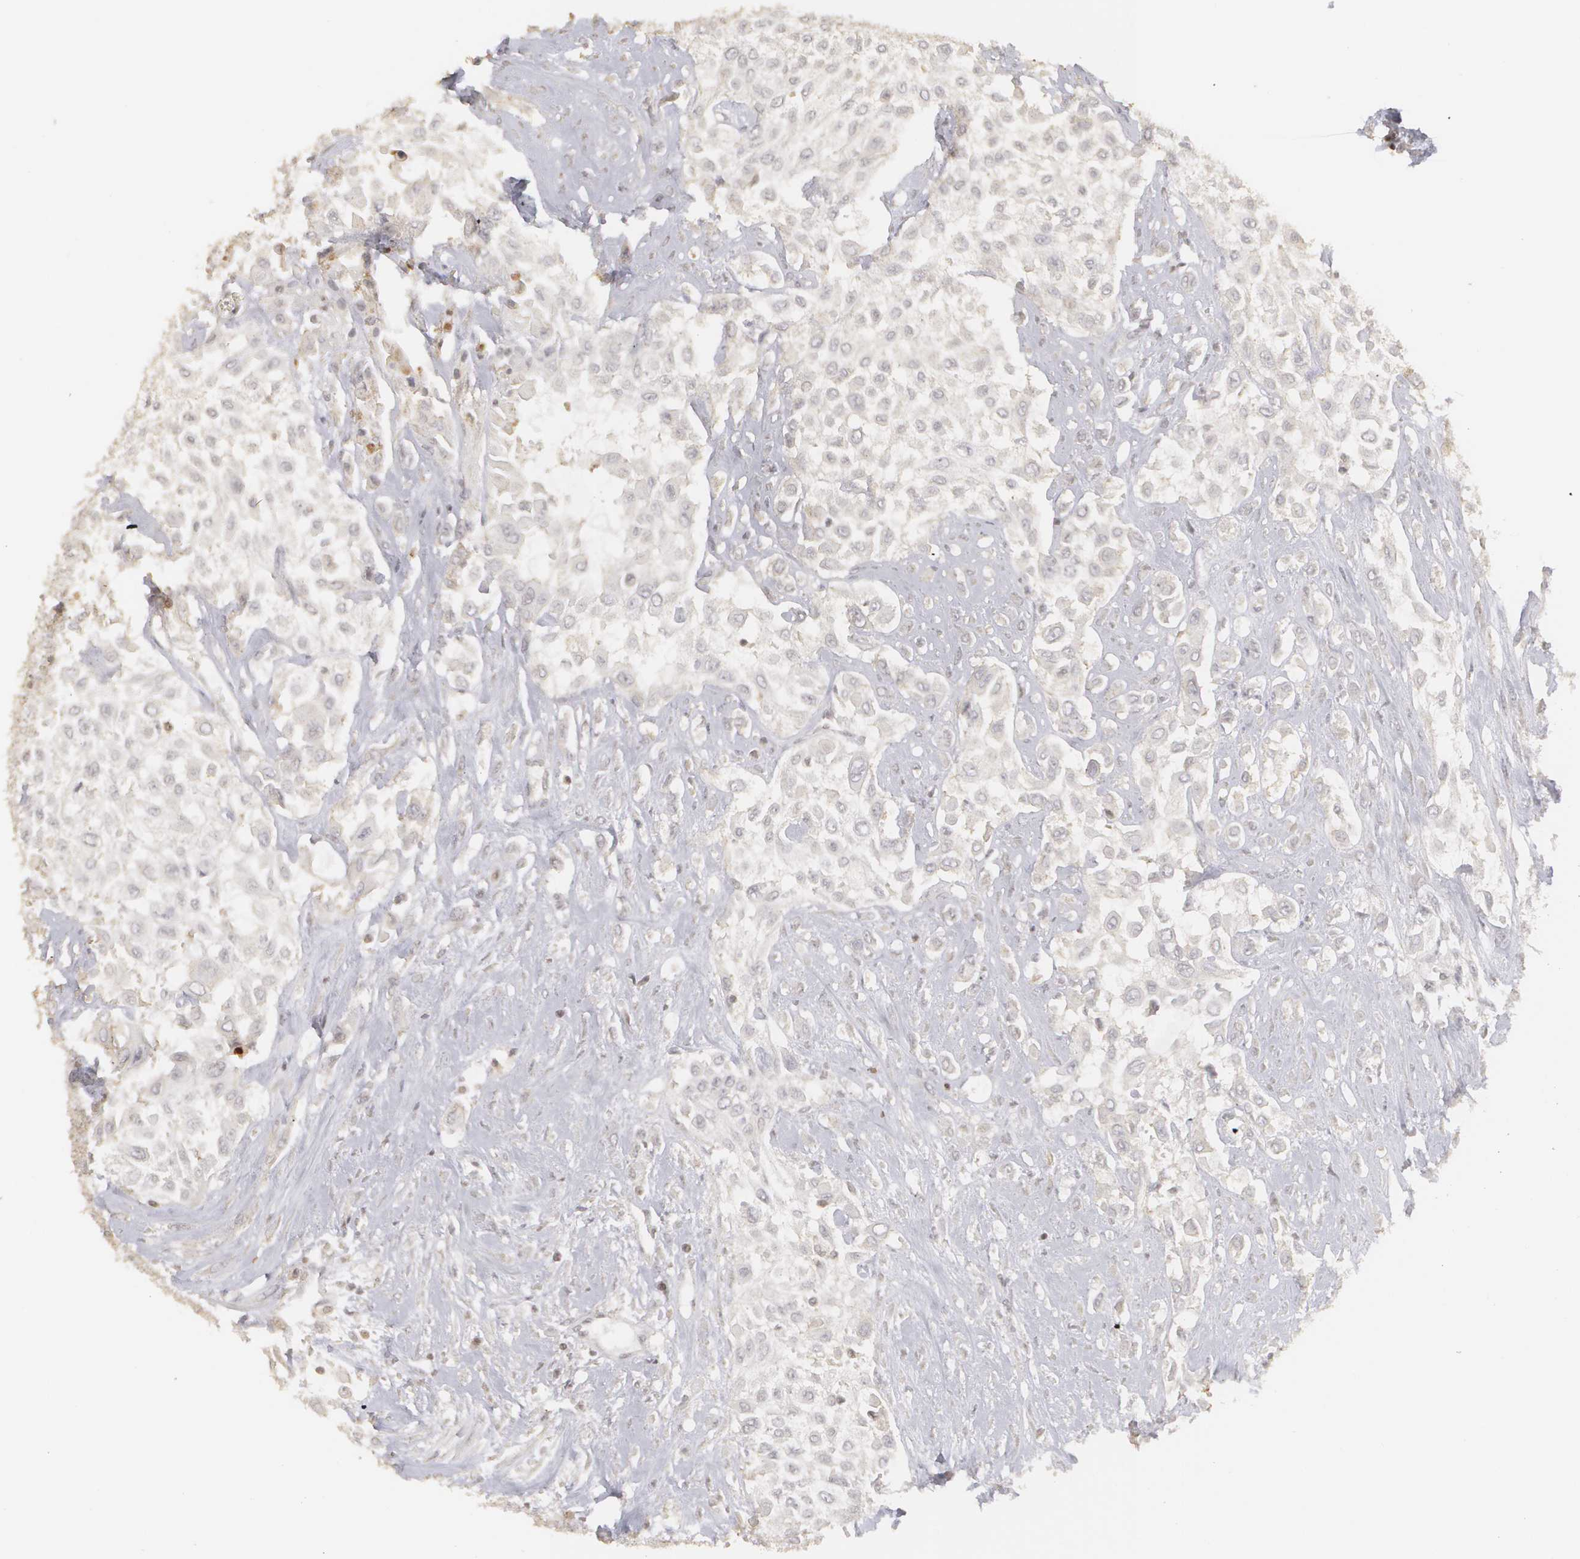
{"staining": {"intensity": "negative", "quantity": "none", "location": "none"}, "tissue": "urothelial cancer", "cell_type": "Tumor cells", "image_type": "cancer", "snomed": [{"axis": "morphology", "description": "Urothelial carcinoma, High grade"}, {"axis": "topography", "description": "Urinary bladder"}], "caption": "Human high-grade urothelial carcinoma stained for a protein using immunohistochemistry shows no expression in tumor cells.", "gene": "CLDN2", "patient": {"sex": "male", "age": 57}}